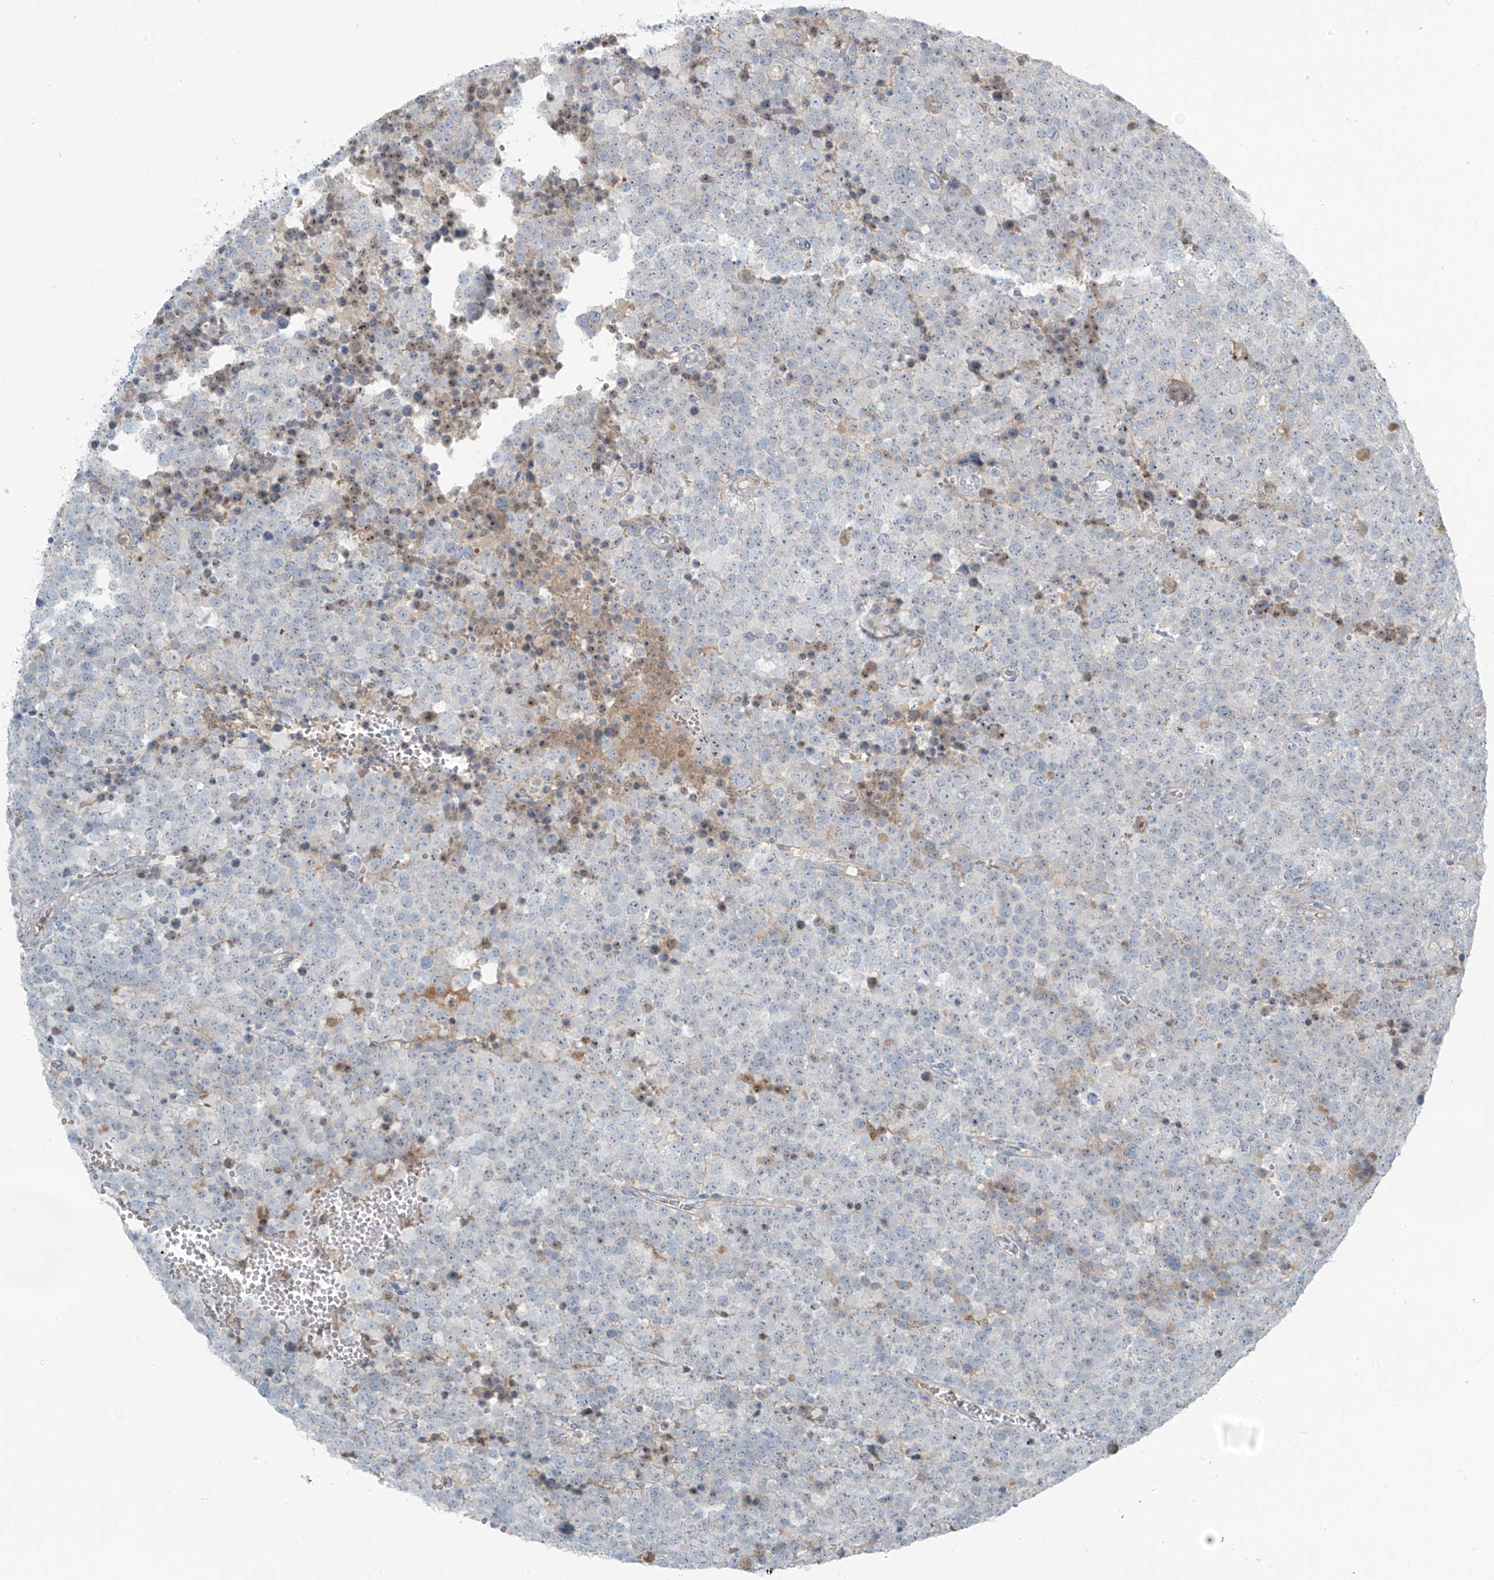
{"staining": {"intensity": "negative", "quantity": "none", "location": "none"}, "tissue": "testis cancer", "cell_type": "Tumor cells", "image_type": "cancer", "snomed": [{"axis": "morphology", "description": "Seminoma, NOS"}, {"axis": "topography", "description": "Testis"}], "caption": "Tumor cells are negative for brown protein staining in testis cancer (seminoma).", "gene": "FAM131C", "patient": {"sex": "male", "age": 71}}